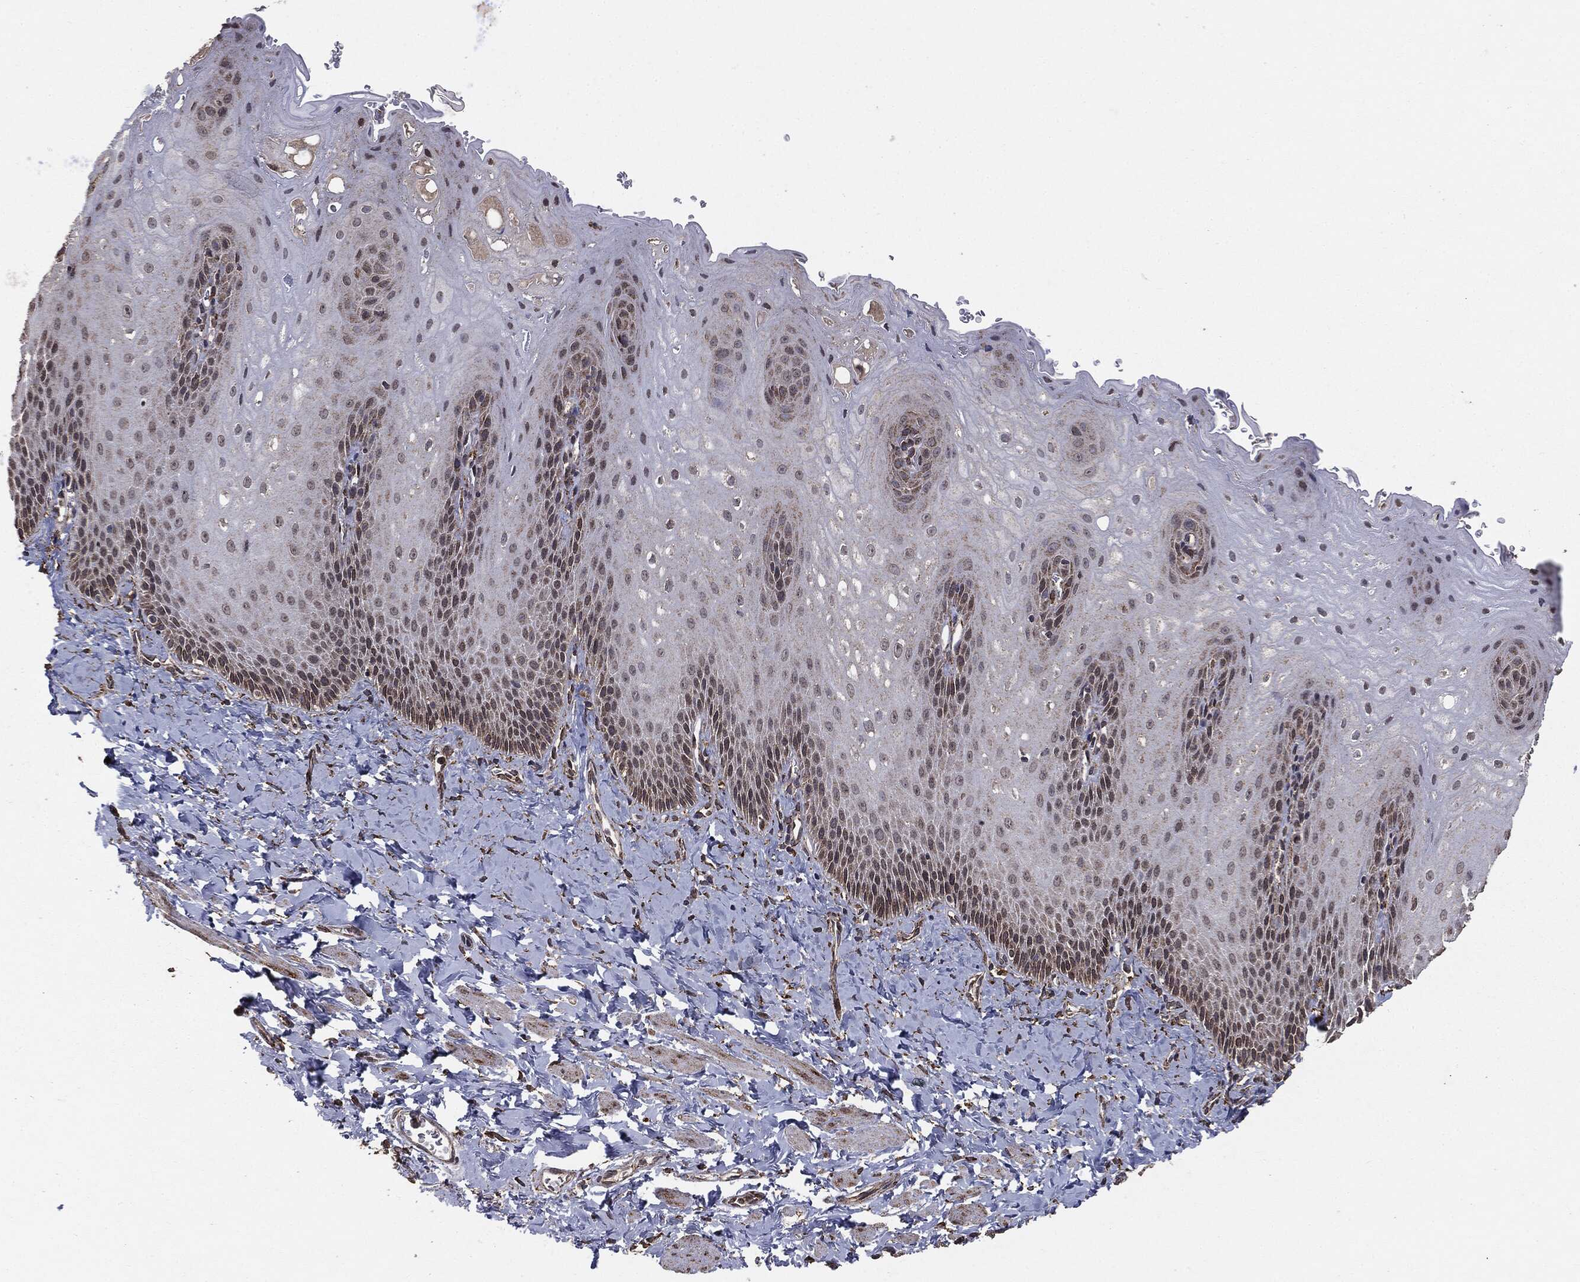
{"staining": {"intensity": "moderate", "quantity": "25%-75%", "location": "cytoplasmic/membranous"}, "tissue": "esophagus", "cell_type": "Squamous epithelial cells", "image_type": "normal", "snomed": [{"axis": "morphology", "description": "Normal tissue, NOS"}, {"axis": "topography", "description": "Esophagus"}], "caption": "The micrograph displays a brown stain indicating the presence of a protein in the cytoplasmic/membranous of squamous epithelial cells in esophagus.", "gene": "MTOR", "patient": {"sex": "male", "age": 64}}